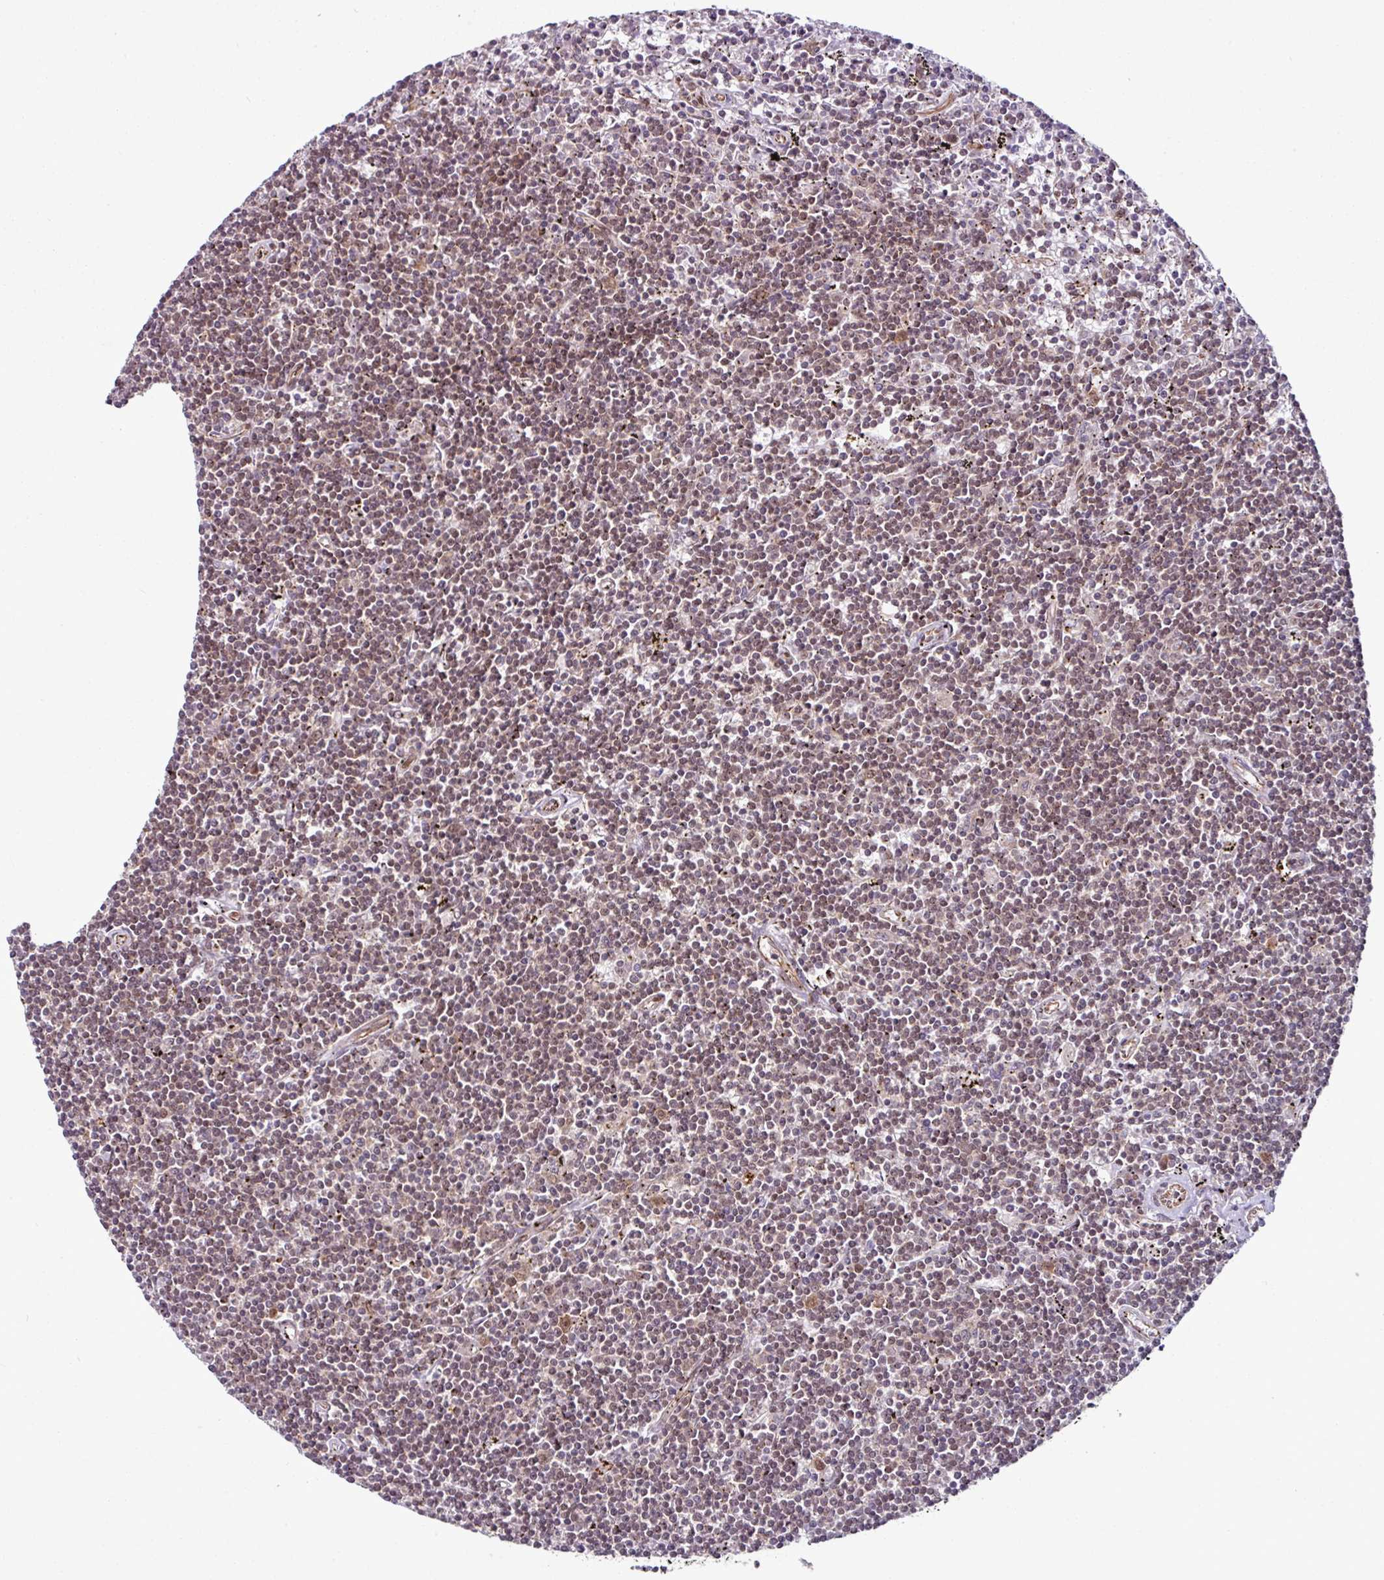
{"staining": {"intensity": "weak", "quantity": "25%-75%", "location": "nuclear"}, "tissue": "lymphoma", "cell_type": "Tumor cells", "image_type": "cancer", "snomed": [{"axis": "morphology", "description": "Malignant lymphoma, non-Hodgkin's type, Low grade"}, {"axis": "topography", "description": "Spleen"}], "caption": "Protein analysis of lymphoma tissue reveals weak nuclear staining in about 25%-75% of tumor cells. (DAB (3,3'-diaminobenzidine) IHC with brightfield microscopy, high magnification).", "gene": "MORF4L2", "patient": {"sex": "male", "age": 76}}